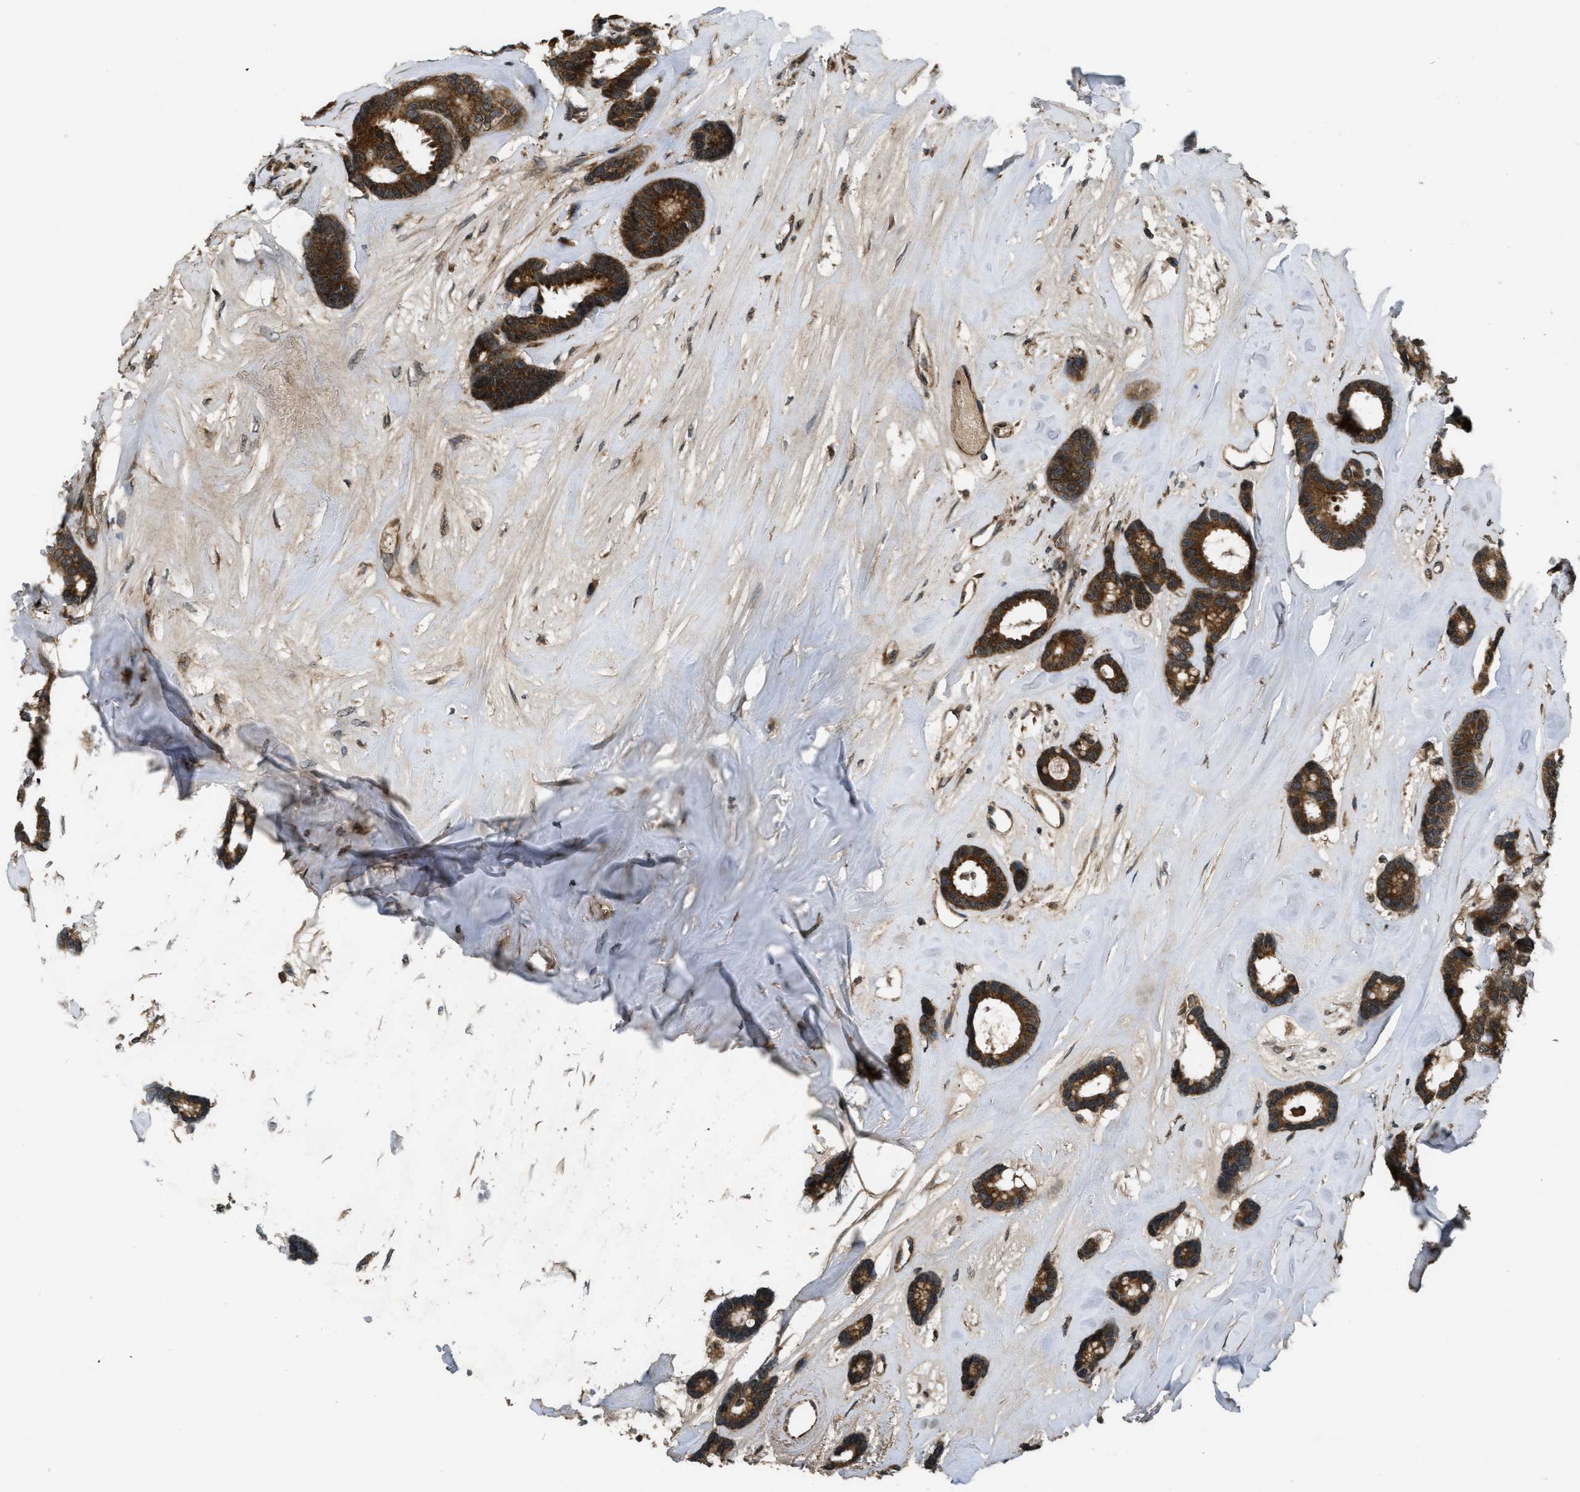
{"staining": {"intensity": "moderate", "quantity": ">75%", "location": "cytoplasmic/membranous"}, "tissue": "breast cancer", "cell_type": "Tumor cells", "image_type": "cancer", "snomed": [{"axis": "morphology", "description": "Duct carcinoma"}, {"axis": "topography", "description": "Breast"}], "caption": "Breast cancer (intraductal carcinoma) stained with DAB (3,3'-diaminobenzidine) IHC exhibits medium levels of moderate cytoplasmic/membranous positivity in approximately >75% of tumor cells.", "gene": "SPTLC1", "patient": {"sex": "female", "age": 87}}